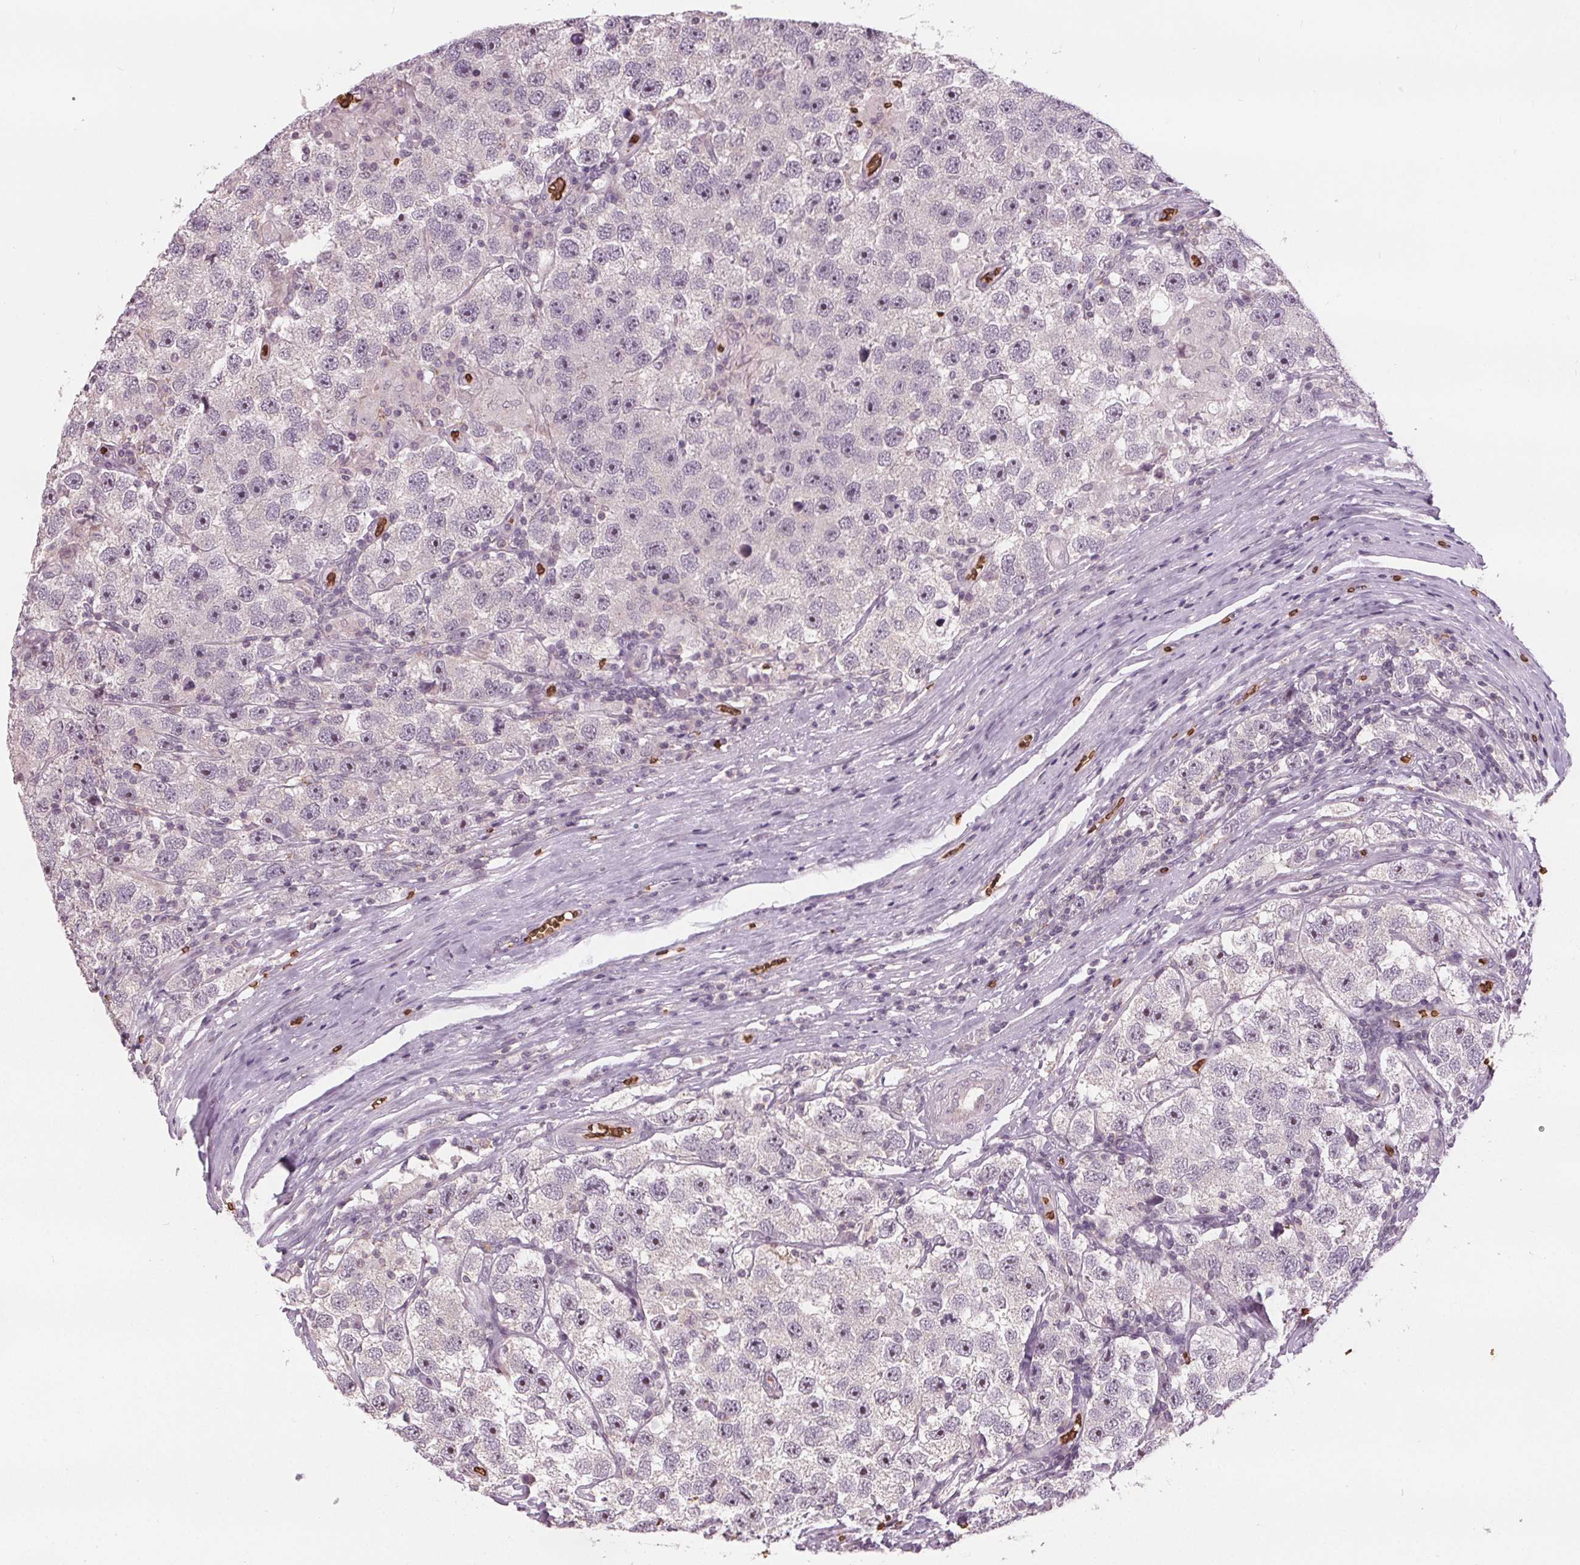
{"staining": {"intensity": "weak", "quantity": "<25%", "location": "nuclear"}, "tissue": "testis cancer", "cell_type": "Tumor cells", "image_type": "cancer", "snomed": [{"axis": "morphology", "description": "Seminoma, NOS"}, {"axis": "topography", "description": "Testis"}], "caption": "Protein analysis of seminoma (testis) shows no significant expression in tumor cells.", "gene": "SLC4A1", "patient": {"sex": "male", "age": 26}}